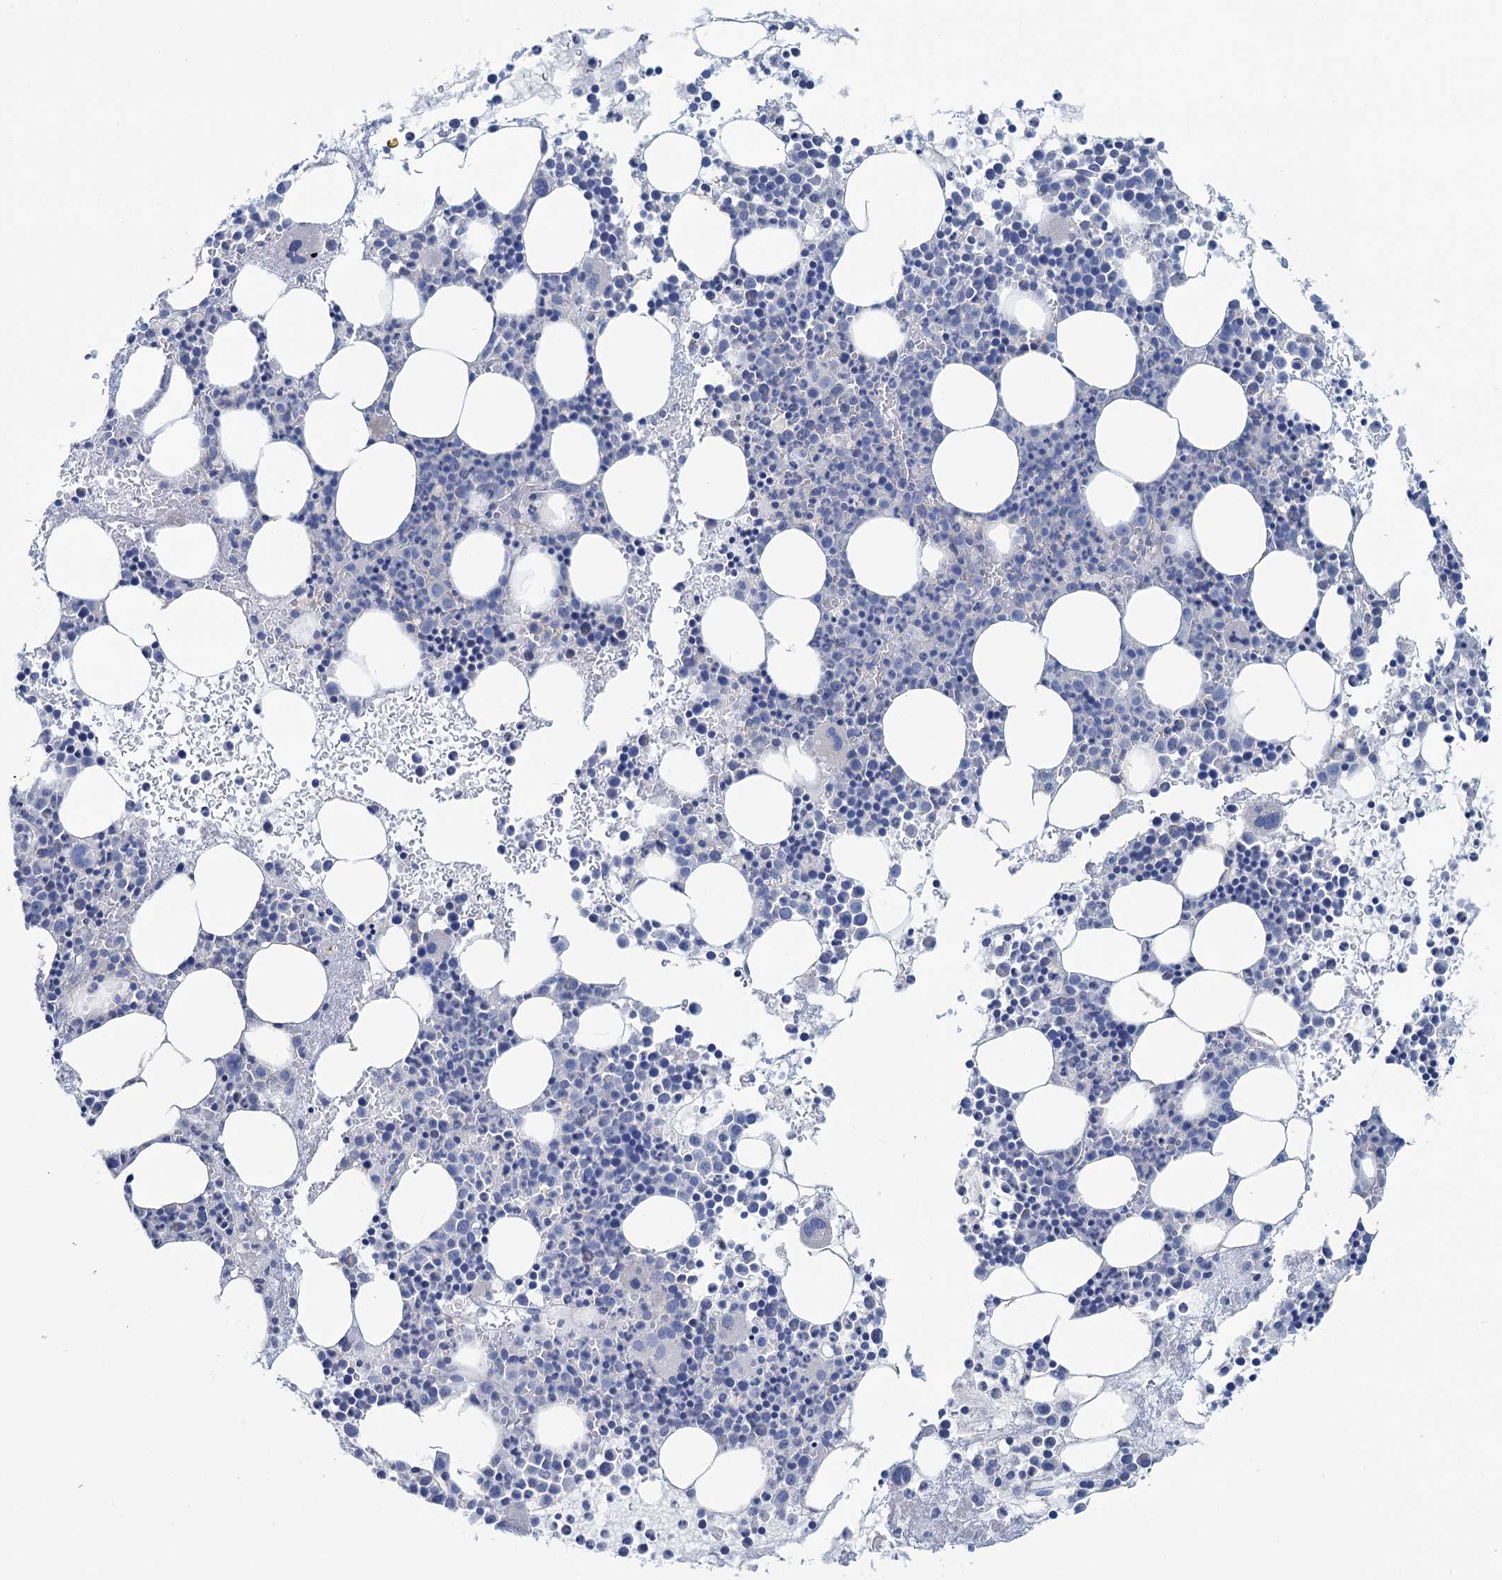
{"staining": {"intensity": "negative", "quantity": "none", "location": "none"}, "tissue": "bone marrow", "cell_type": "Hematopoietic cells", "image_type": "normal", "snomed": [{"axis": "morphology", "description": "Normal tissue, NOS"}, {"axis": "topography", "description": "Bone marrow"}], "caption": "Bone marrow stained for a protein using immunohistochemistry demonstrates no staining hematopoietic cells.", "gene": "SLC1A3", "patient": {"sex": "female", "age": 76}}